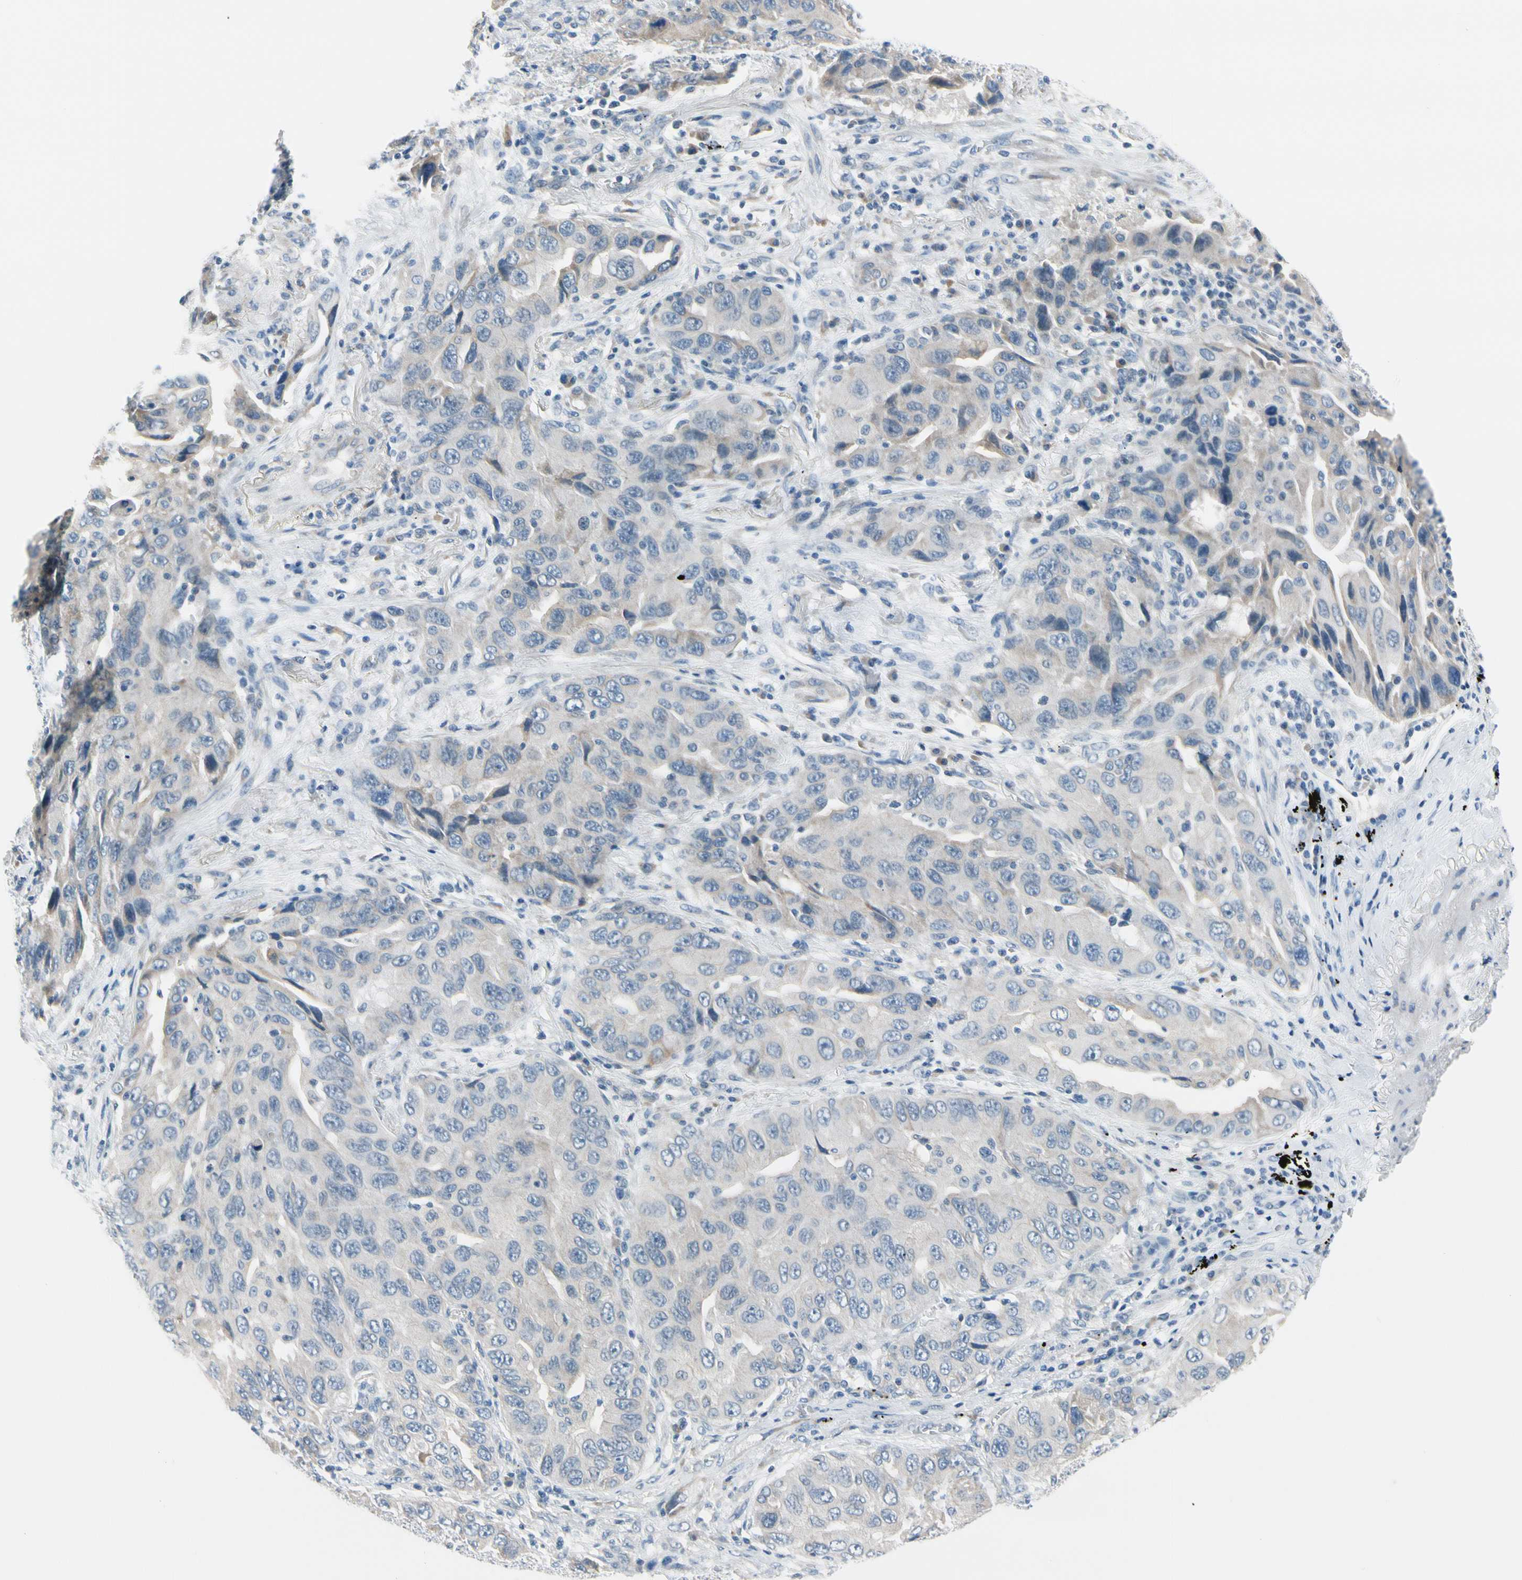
{"staining": {"intensity": "weak", "quantity": "<25%", "location": "cytoplasmic/membranous"}, "tissue": "lung cancer", "cell_type": "Tumor cells", "image_type": "cancer", "snomed": [{"axis": "morphology", "description": "Adenocarcinoma, NOS"}, {"axis": "topography", "description": "Lung"}], "caption": "Immunohistochemistry of adenocarcinoma (lung) displays no positivity in tumor cells.", "gene": "FCER2", "patient": {"sex": "female", "age": 65}}